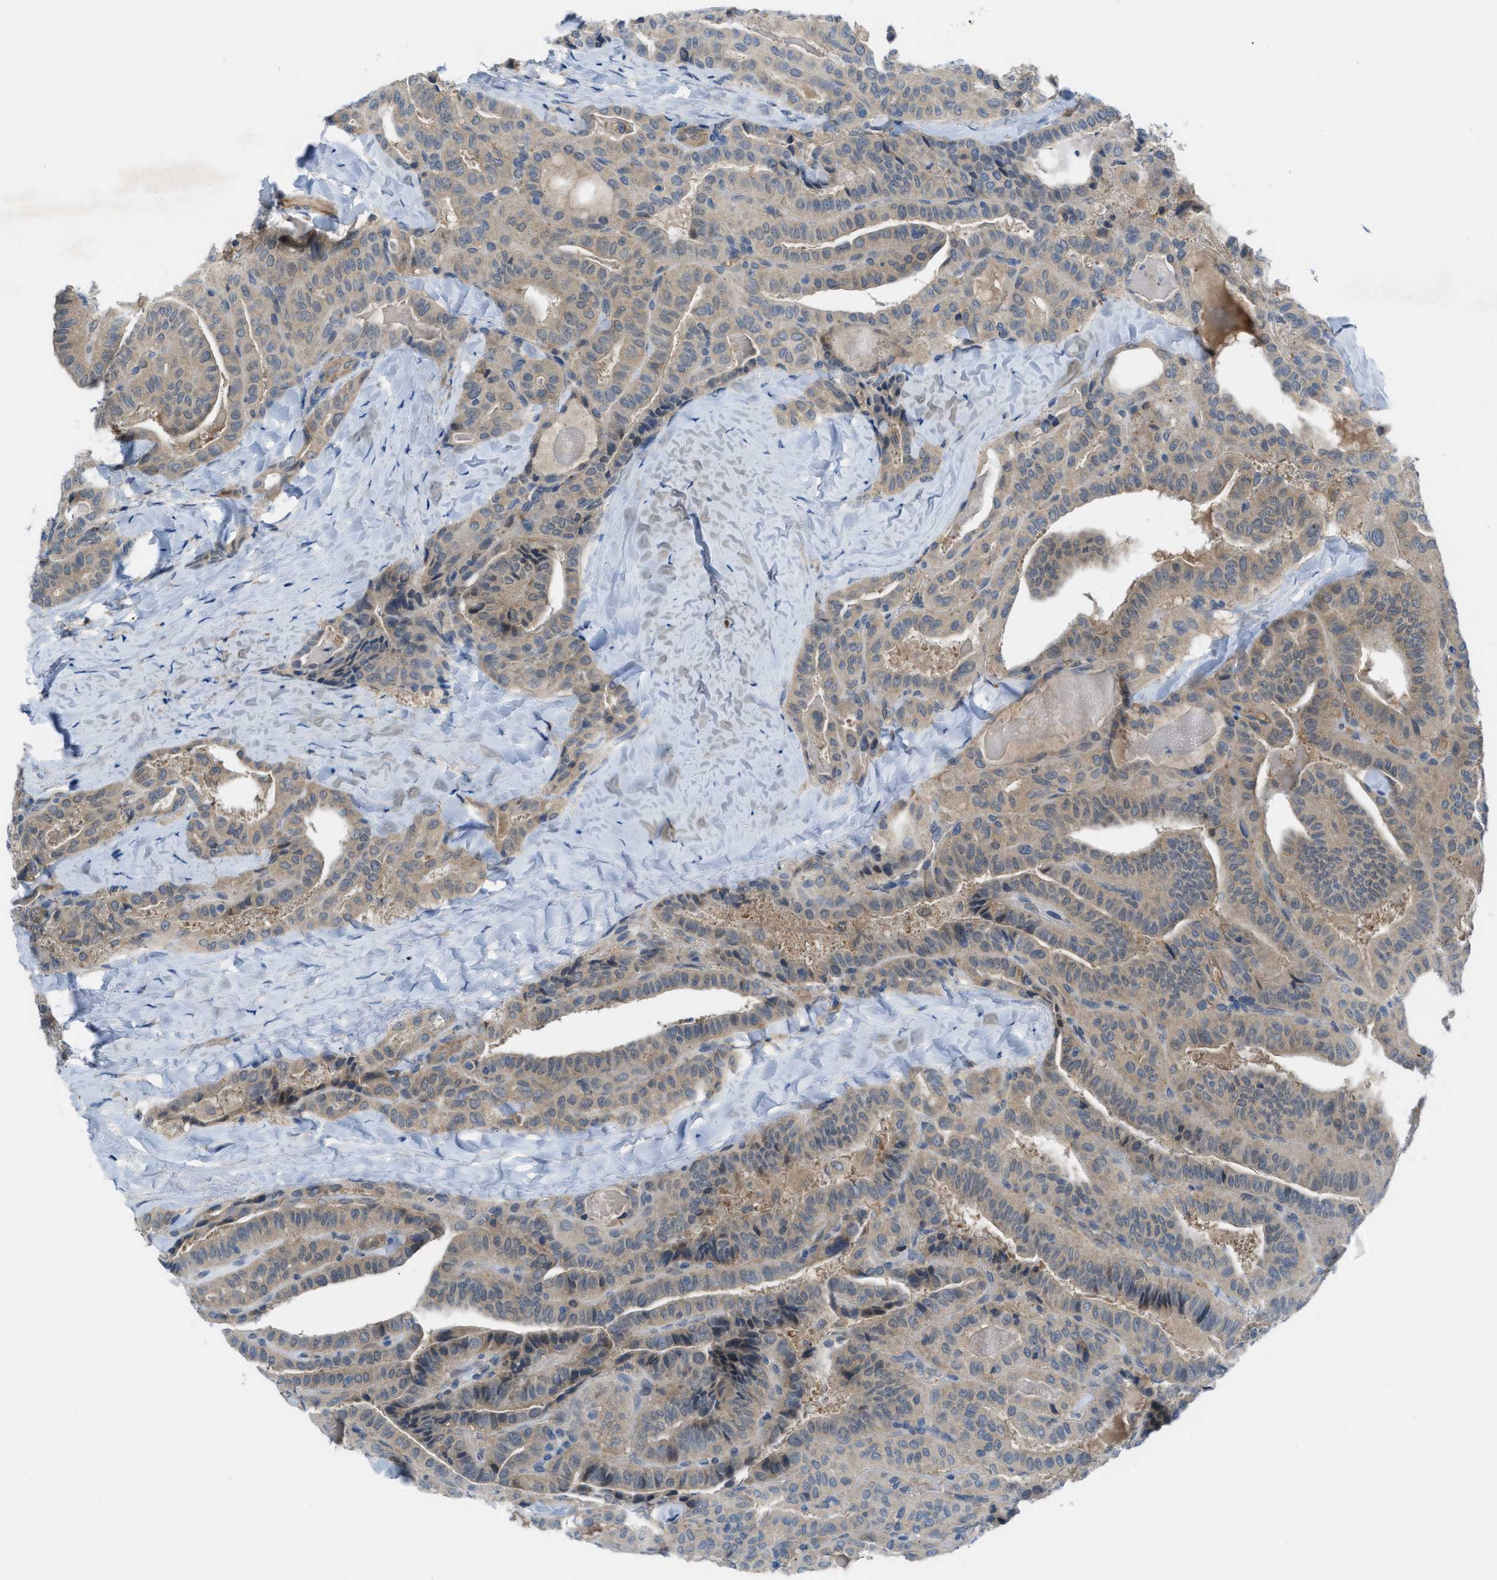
{"staining": {"intensity": "weak", "quantity": ">75%", "location": "cytoplasmic/membranous"}, "tissue": "thyroid cancer", "cell_type": "Tumor cells", "image_type": "cancer", "snomed": [{"axis": "morphology", "description": "Papillary adenocarcinoma, NOS"}, {"axis": "topography", "description": "Thyroid gland"}], "caption": "Human thyroid papillary adenocarcinoma stained with a protein marker exhibits weak staining in tumor cells.", "gene": "BAZ2B", "patient": {"sex": "male", "age": 77}}